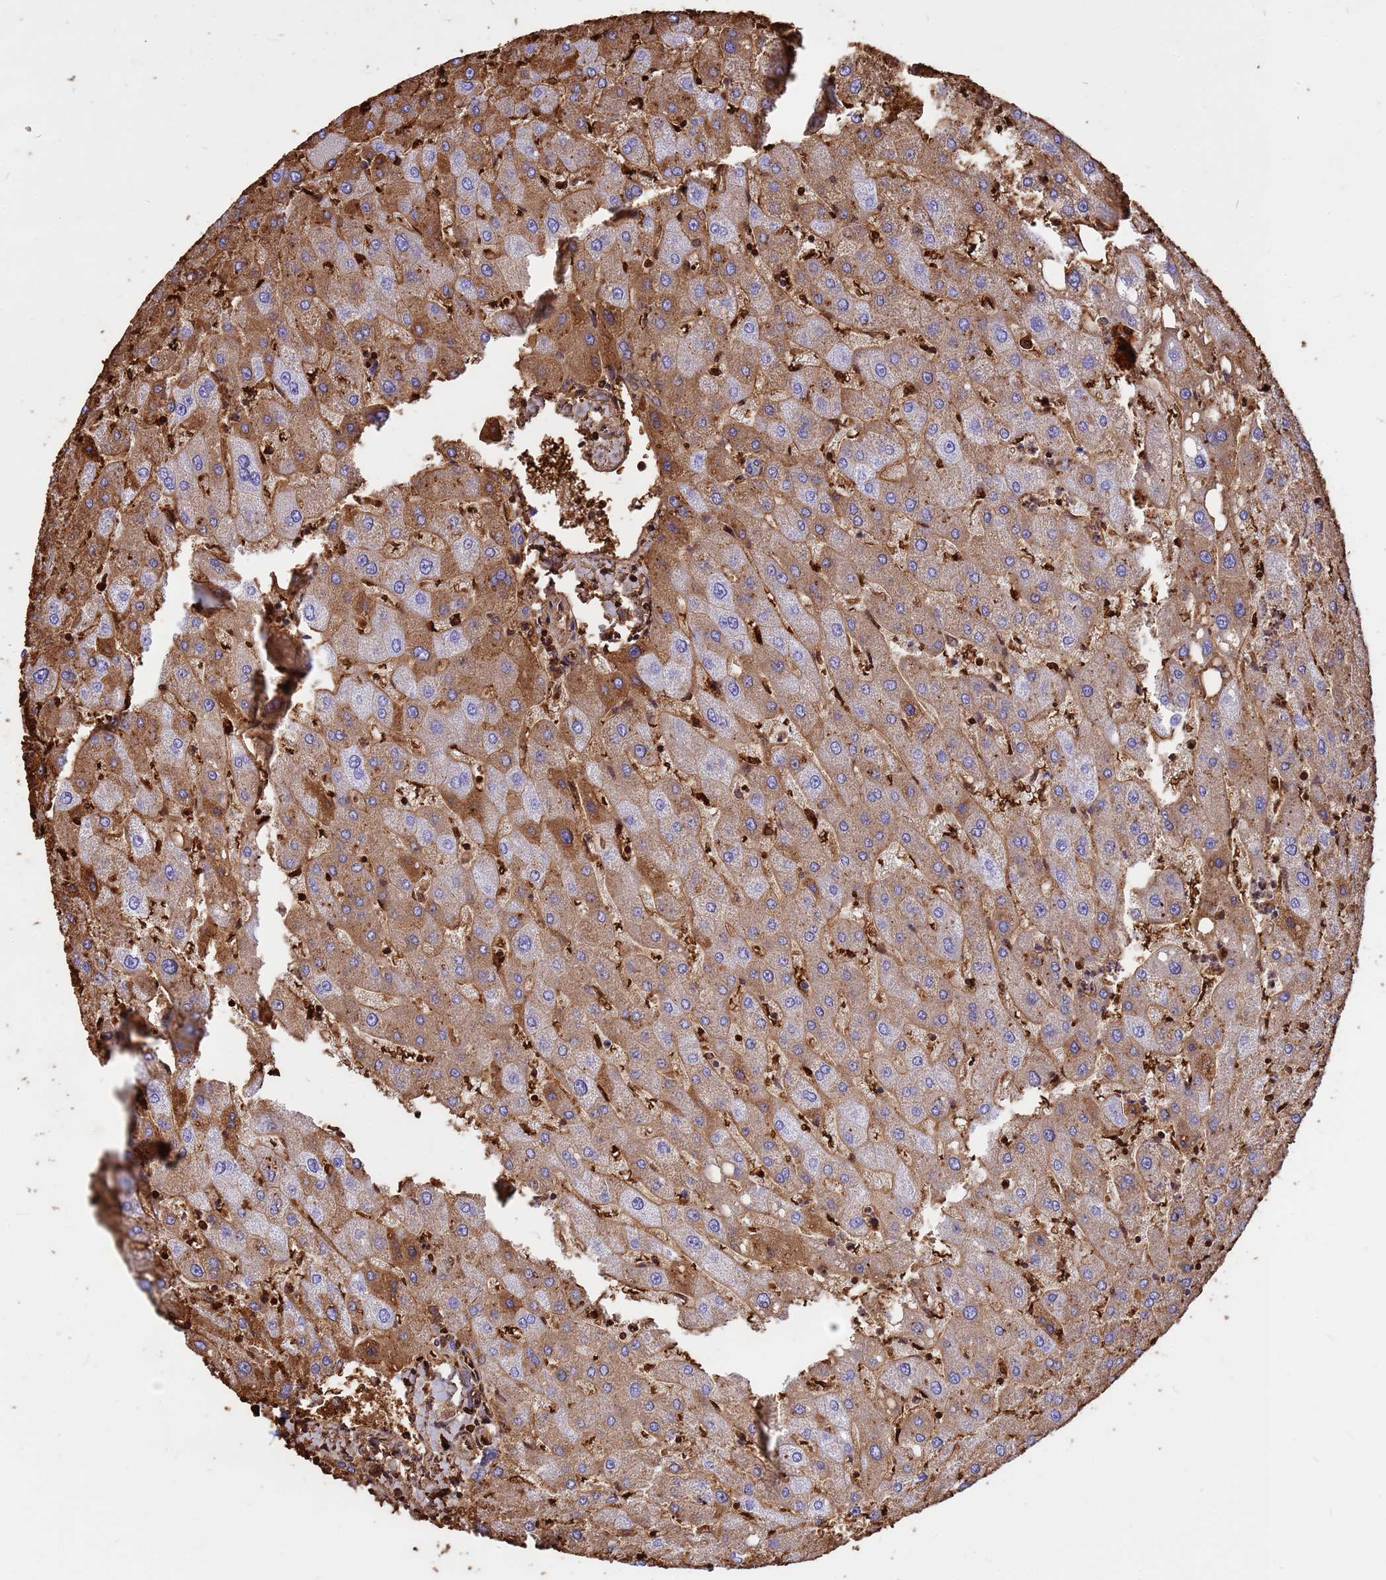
{"staining": {"intensity": "moderate", "quantity": ">75%", "location": "cytoplasmic/membranous"}, "tissue": "liver", "cell_type": "Hepatocytes", "image_type": "normal", "snomed": [{"axis": "morphology", "description": "Normal tissue, NOS"}, {"axis": "topography", "description": "Liver"}], "caption": "A histopathology image showing moderate cytoplasmic/membranous expression in approximately >75% of hepatocytes in normal liver, as visualized by brown immunohistochemical staining.", "gene": "HBA1", "patient": {"sex": "male", "age": 67}}